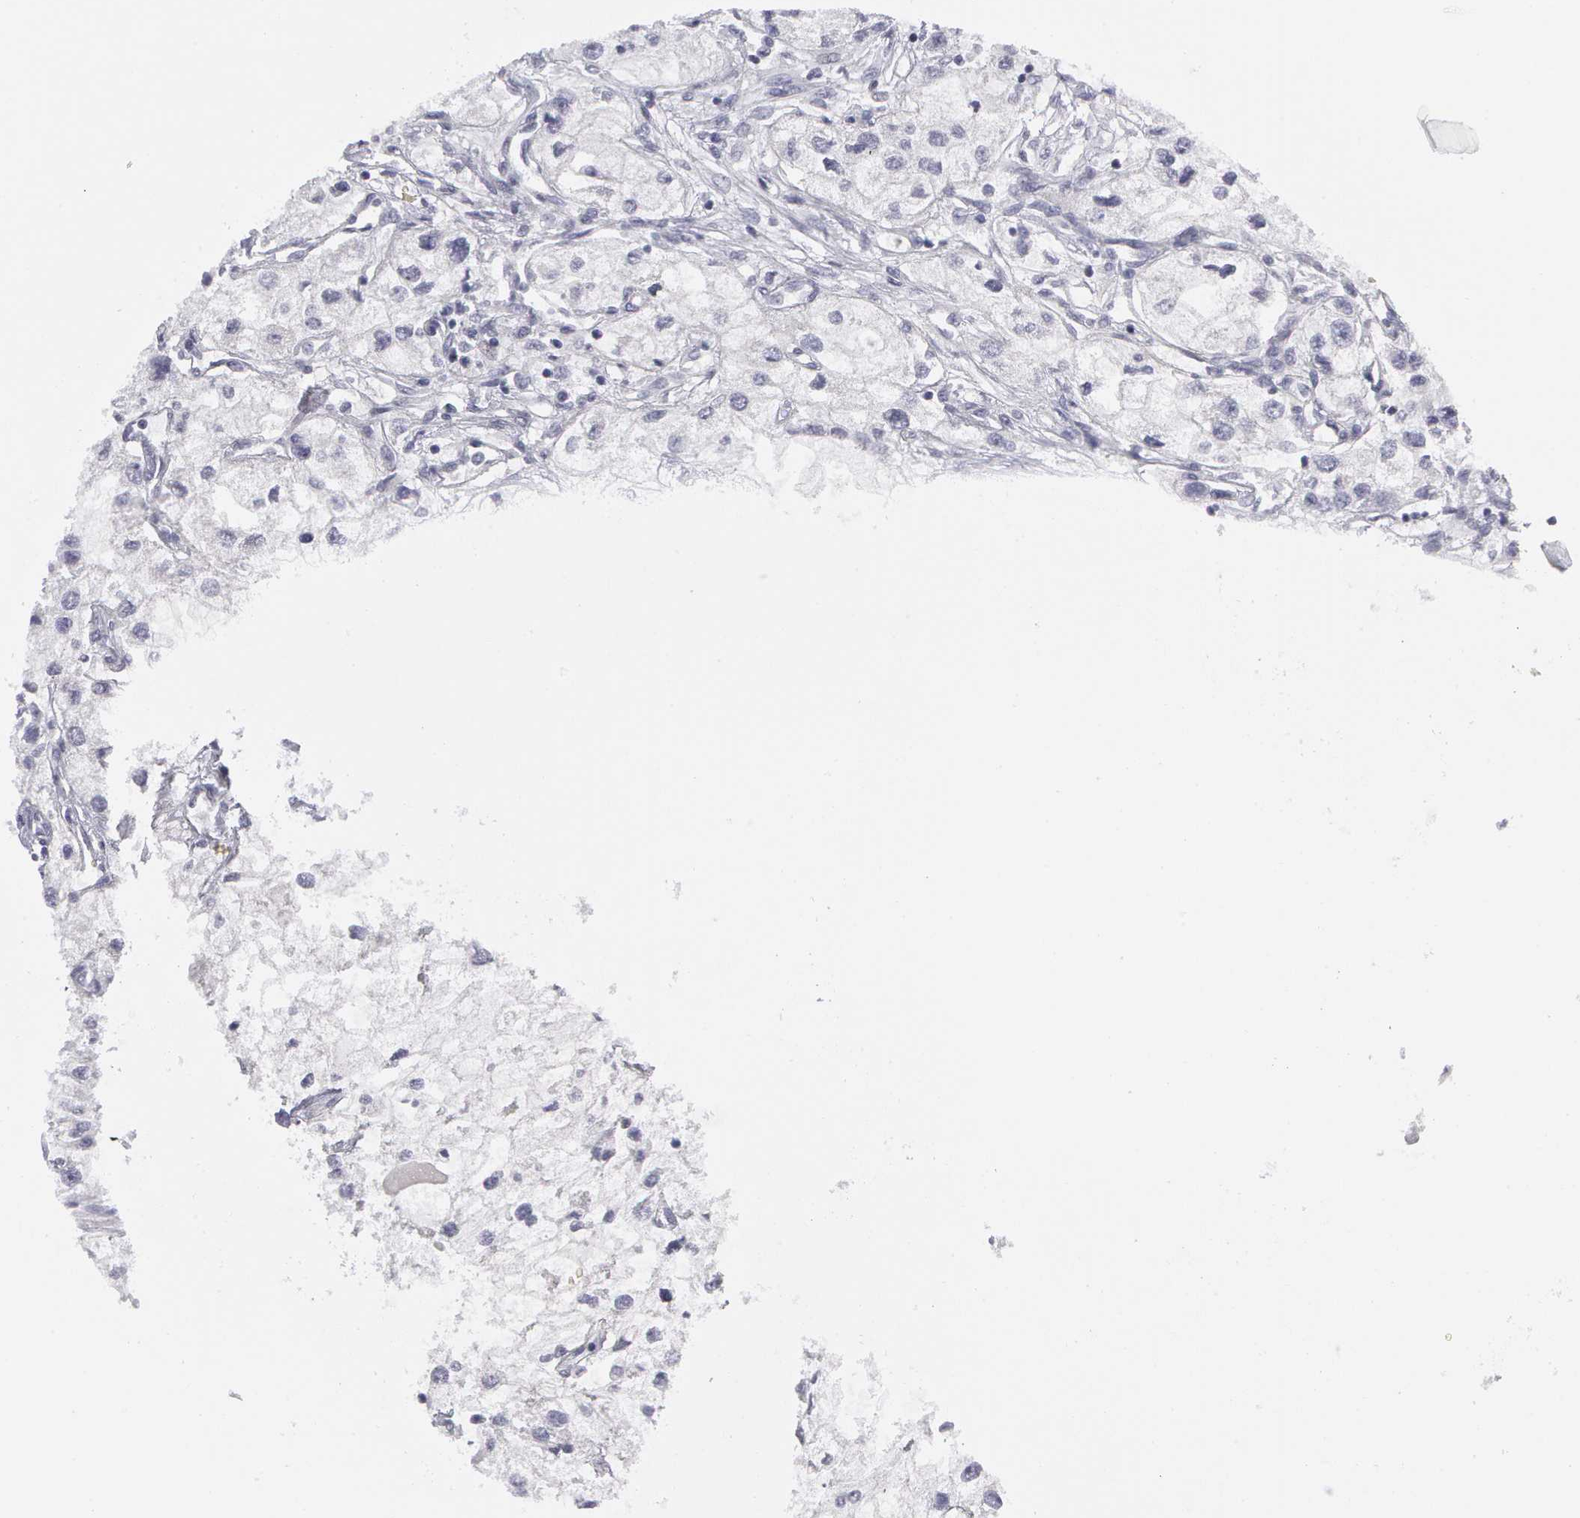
{"staining": {"intensity": "negative", "quantity": "none", "location": "none"}, "tissue": "renal cancer", "cell_type": "Tumor cells", "image_type": "cancer", "snomed": [{"axis": "morphology", "description": "Adenocarcinoma, NOS"}, {"axis": "topography", "description": "Kidney"}], "caption": "High magnification brightfield microscopy of adenocarcinoma (renal) stained with DAB (3,3'-diaminobenzidine) (brown) and counterstained with hematoxylin (blue): tumor cells show no significant positivity. (Brightfield microscopy of DAB immunohistochemistry at high magnification).", "gene": "SMC1B", "patient": {"sex": "male", "age": 57}}